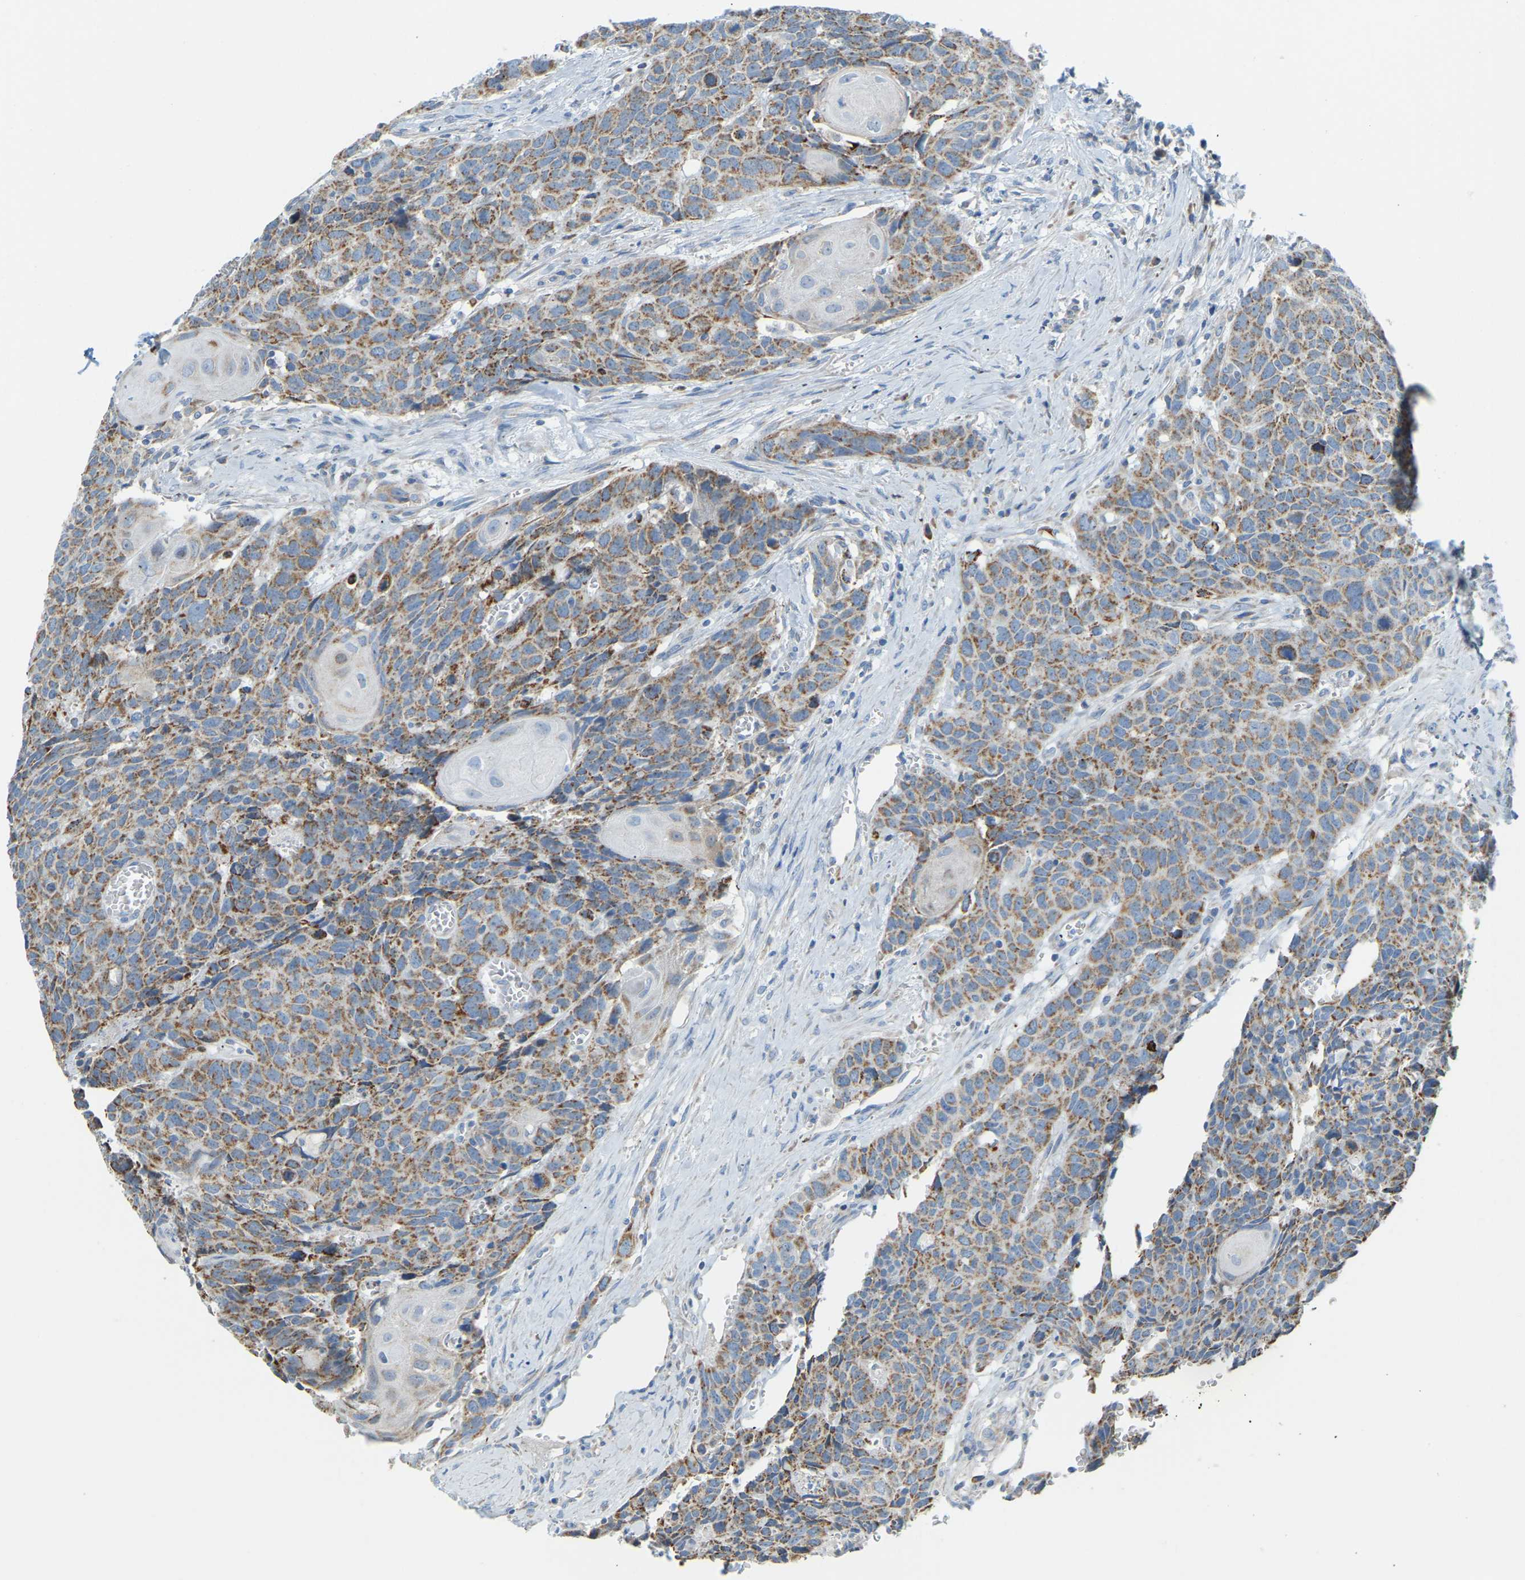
{"staining": {"intensity": "weak", "quantity": ">75%", "location": "cytoplasmic/membranous"}, "tissue": "head and neck cancer", "cell_type": "Tumor cells", "image_type": "cancer", "snomed": [{"axis": "morphology", "description": "Squamous cell carcinoma, NOS"}, {"axis": "topography", "description": "Head-Neck"}], "caption": "Immunohistochemical staining of human squamous cell carcinoma (head and neck) demonstrates weak cytoplasmic/membranous protein staining in approximately >75% of tumor cells. (brown staining indicates protein expression, while blue staining denotes nuclei).", "gene": "GDA", "patient": {"sex": "male", "age": 66}}